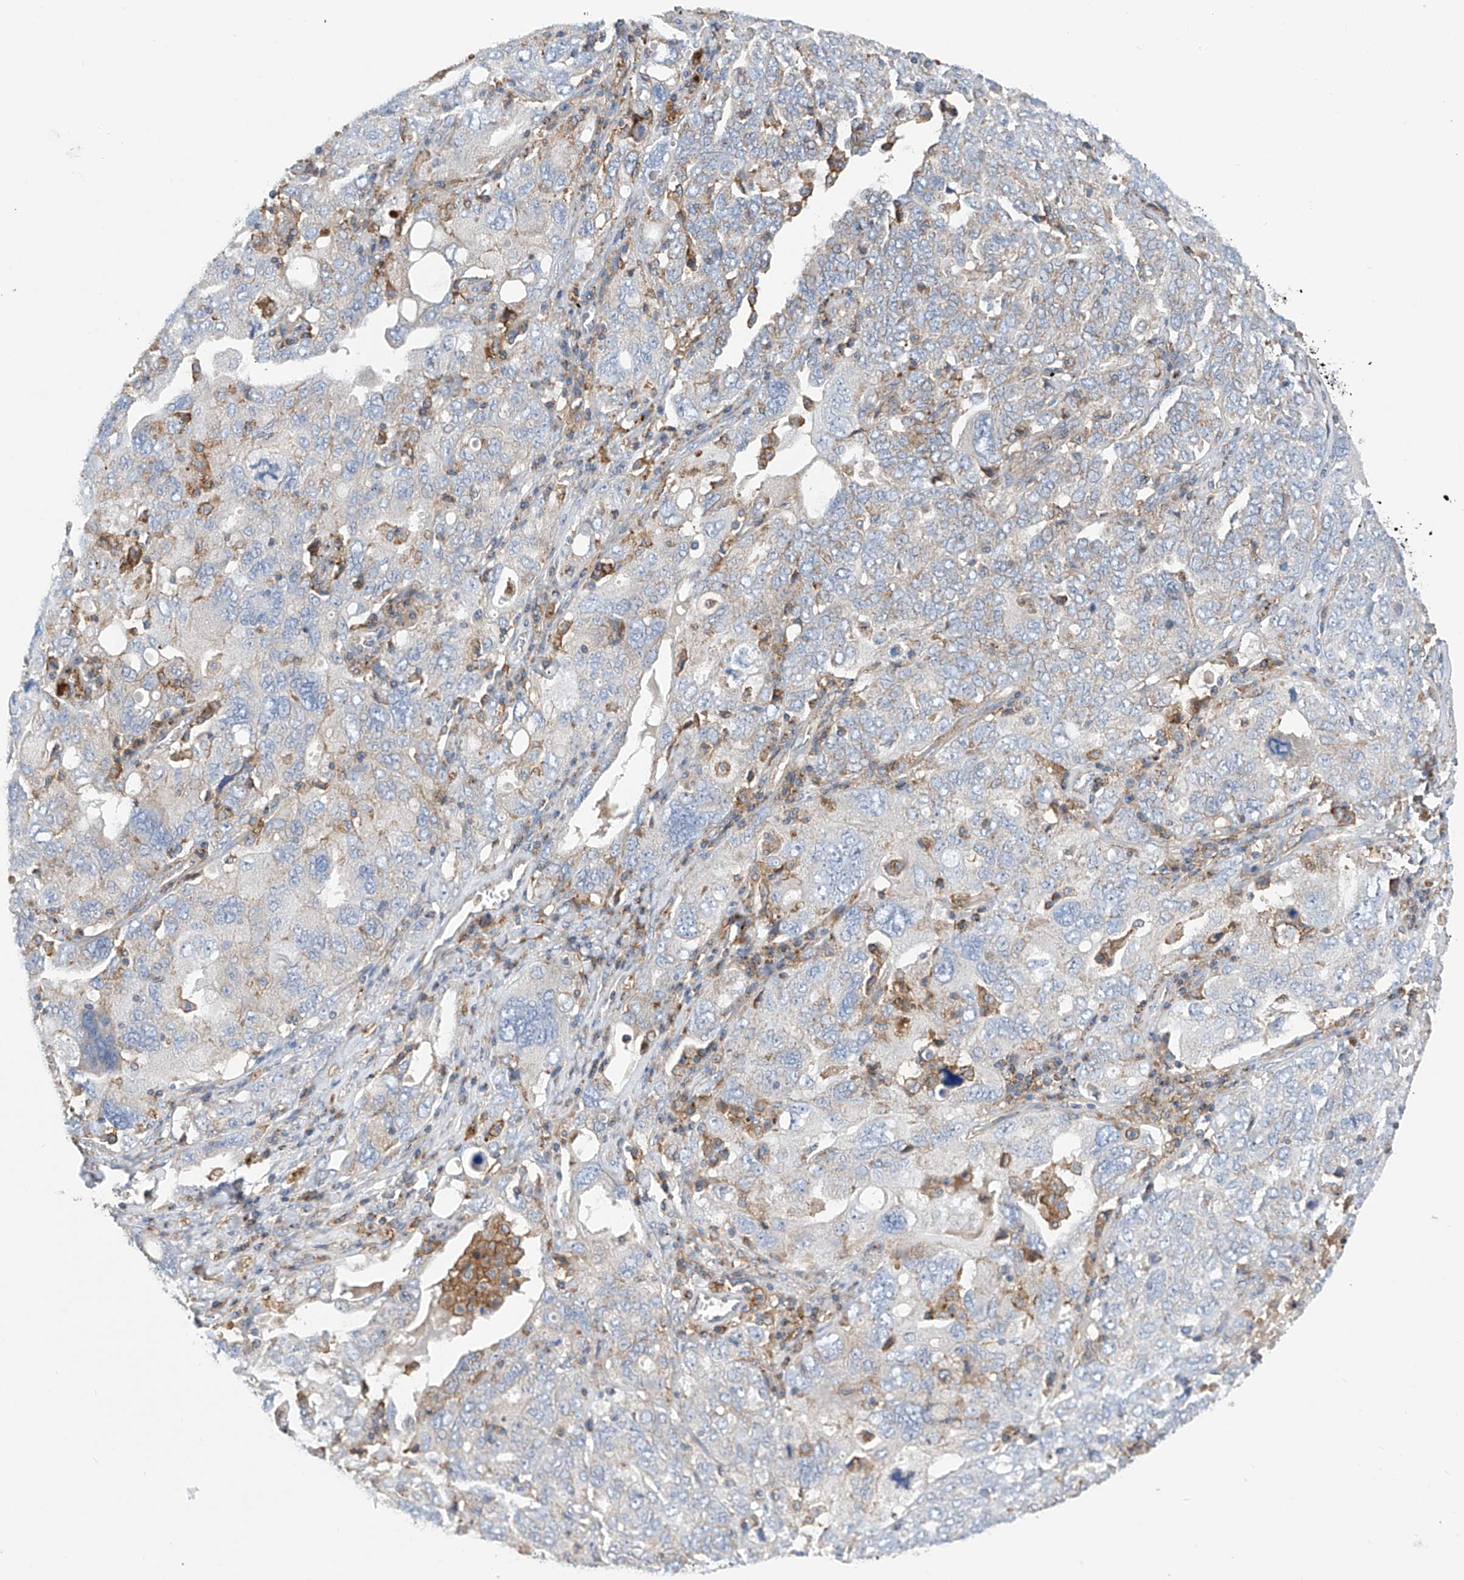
{"staining": {"intensity": "negative", "quantity": "none", "location": "none"}, "tissue": "ovarian cancer", "cell_type": "Tumor cells", "image_type": "cancer", "snomed": [{"axis": "morphology", "description": "Carcinoma, endometroid"}, {"axis": "topography", "description": "Ovary"}], "caption": "Immunohistochemical staining of human endometroid carcinoma (ovarian) displays no significant staining in tumor cells.", "gene": "P2RX7", "patient": {"sex": "female", "age": 62}}